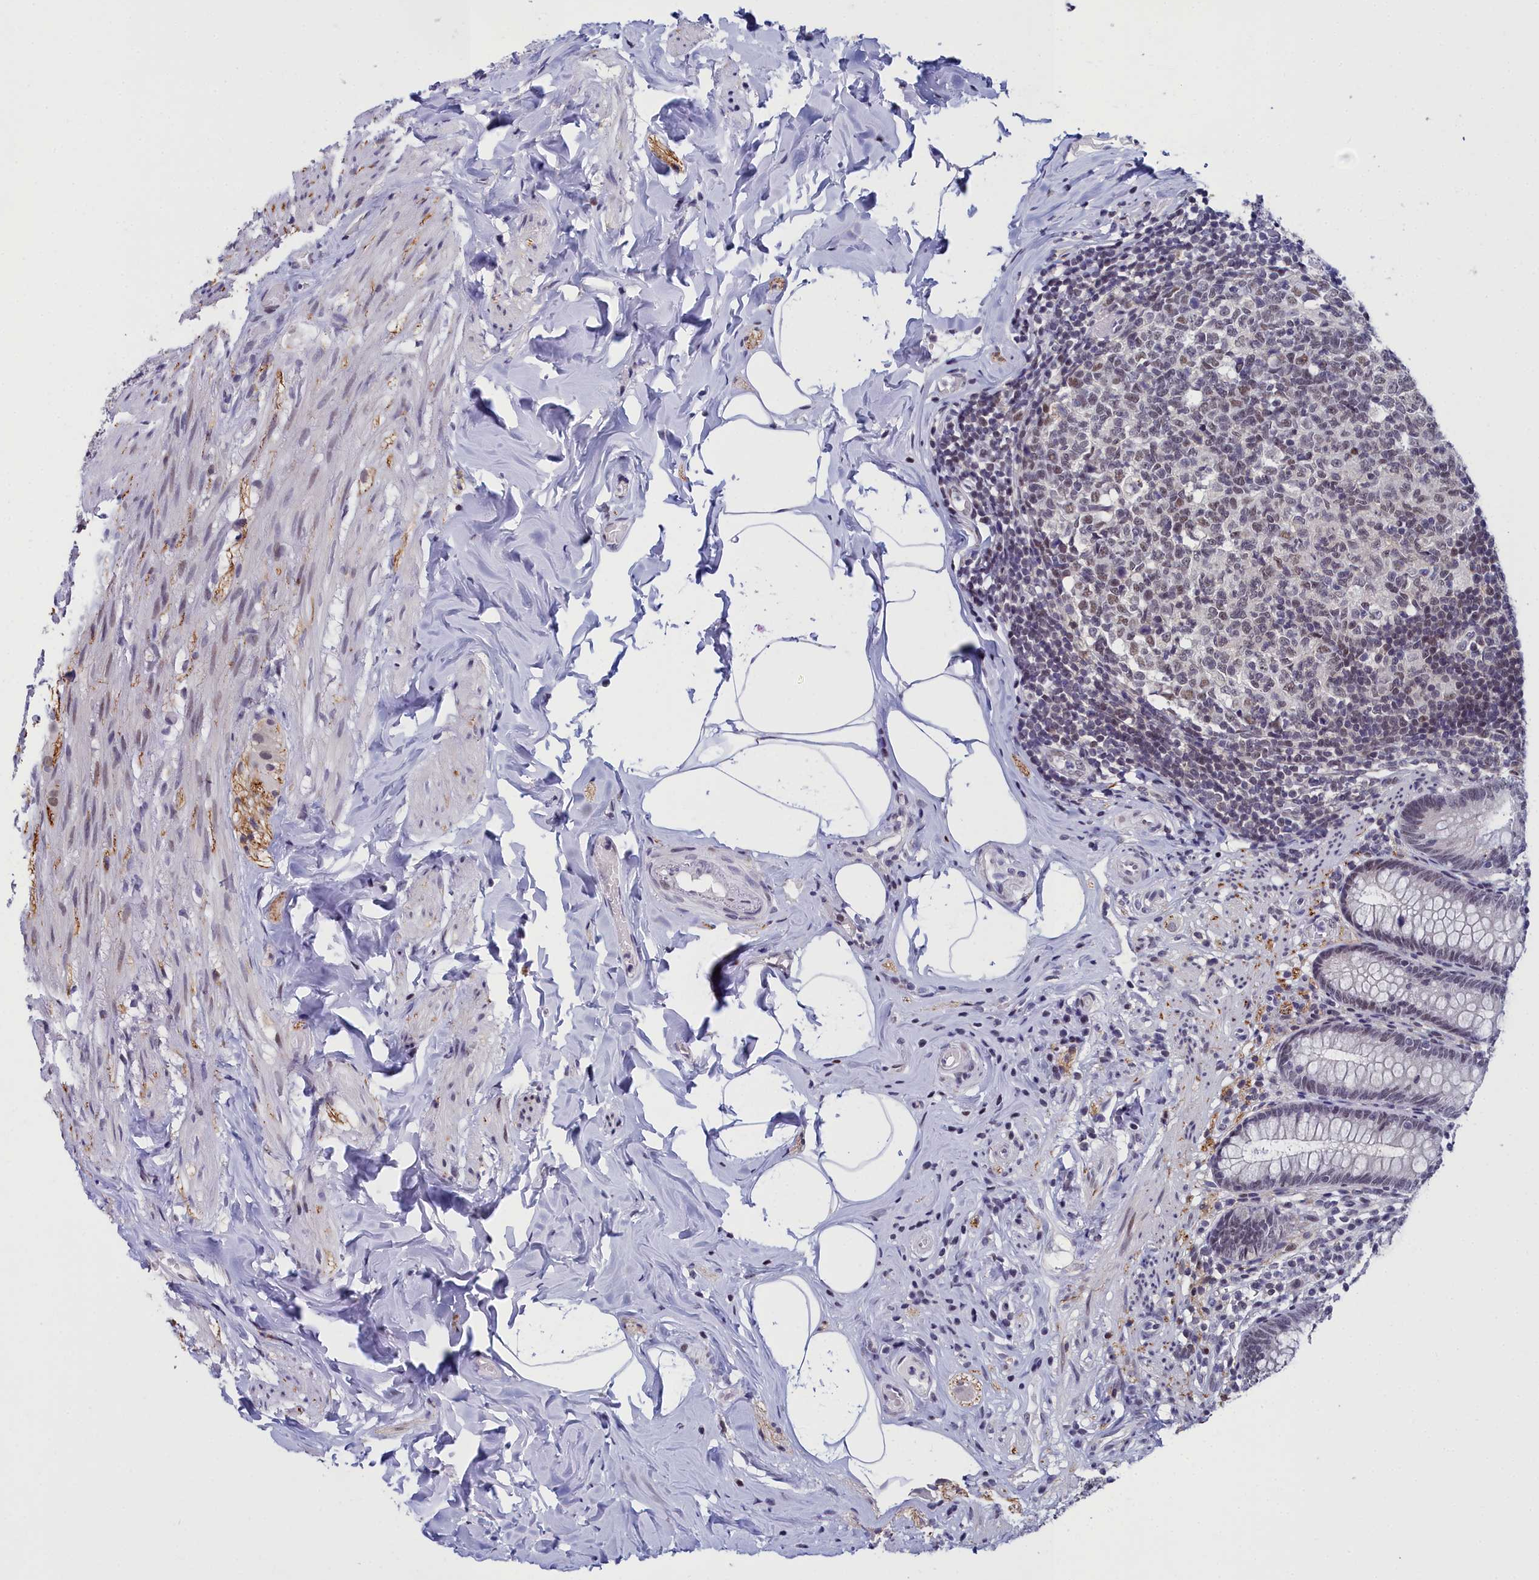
{"staining": {"intensity": "moderate", "quantity": "25%-75%", "location": "nuclear"}, "tissue": "appendix", "cell_type": "Glandular cells", "image_type": "normal", "snomed": [{"axis": "morphology", "description": "Normal tissue, NOS"}, {"axis": "topography", "description": "Appendix"}], "caption": "Immunohistochemistry (DAB (3,3'-diaminobenzidine)) staining of benign human appendix exhibits moderate nuclear protein positivity in approximately 25%-75% of glandular cells.", "gene": "CCDC97", "patient": {"sex": "male", "age": 55}}